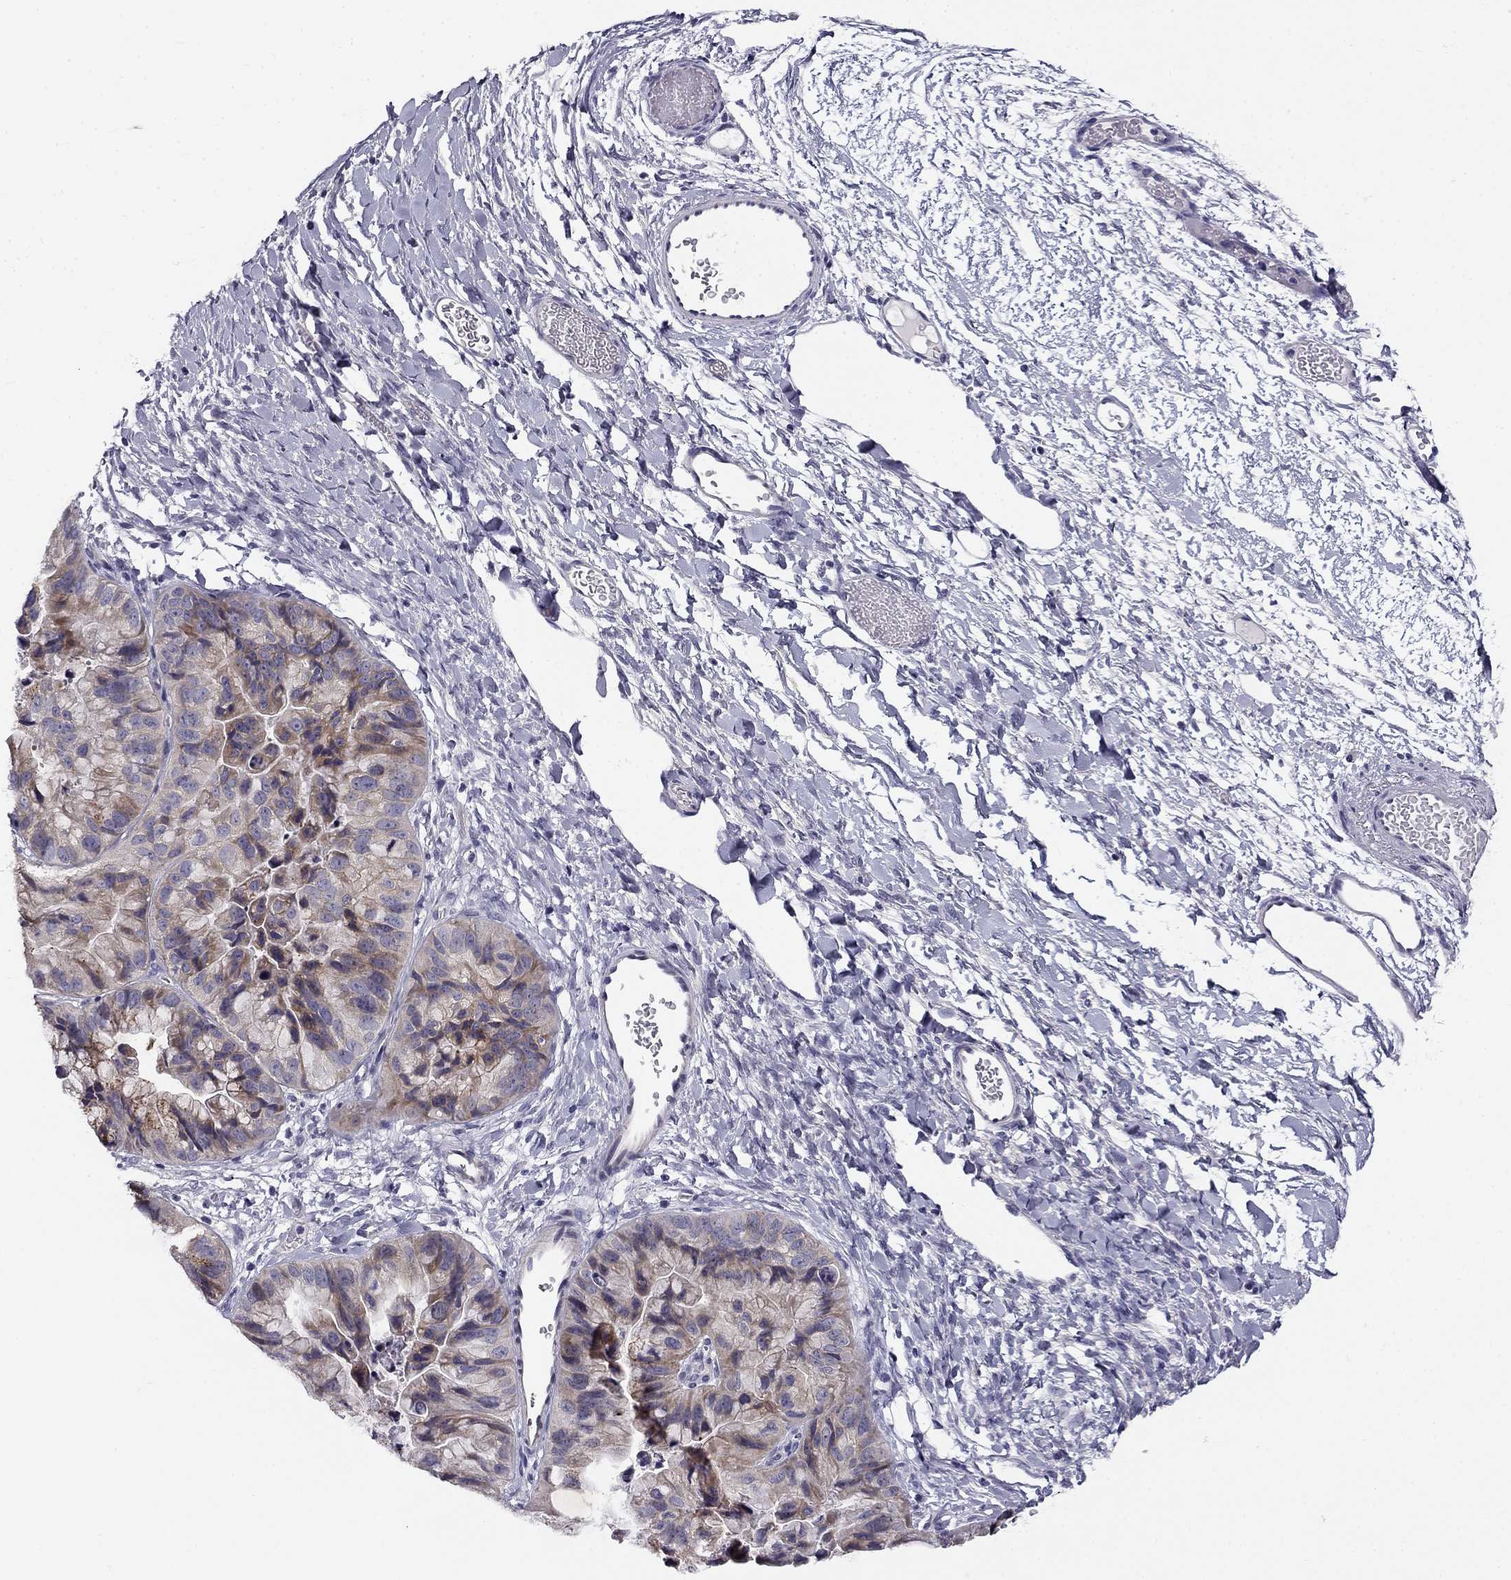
{"staining": {"intensity": "strong", "quantity": "<25%", "location": "cytoplasmic/membranous"}, "tissue": "ovarian cancer", "cell_type": "Tumor cells", "image_type": "cancer", "snomed": [{"axis": "morphology", "description": "Cystadenocarcinoma, mucinous, NOS"}, {"axis": "topography", "description": "Ovary"}], "caption": "About <25% of tumor cells in mucinous cystadenocarcinoma (ovarian) reveal strong cytoplasmic/membranous protein staining as visualized by brown immunohistochemical staining.", "gene": "CNR1", "patient": {"sex": "female", "age": 76}}